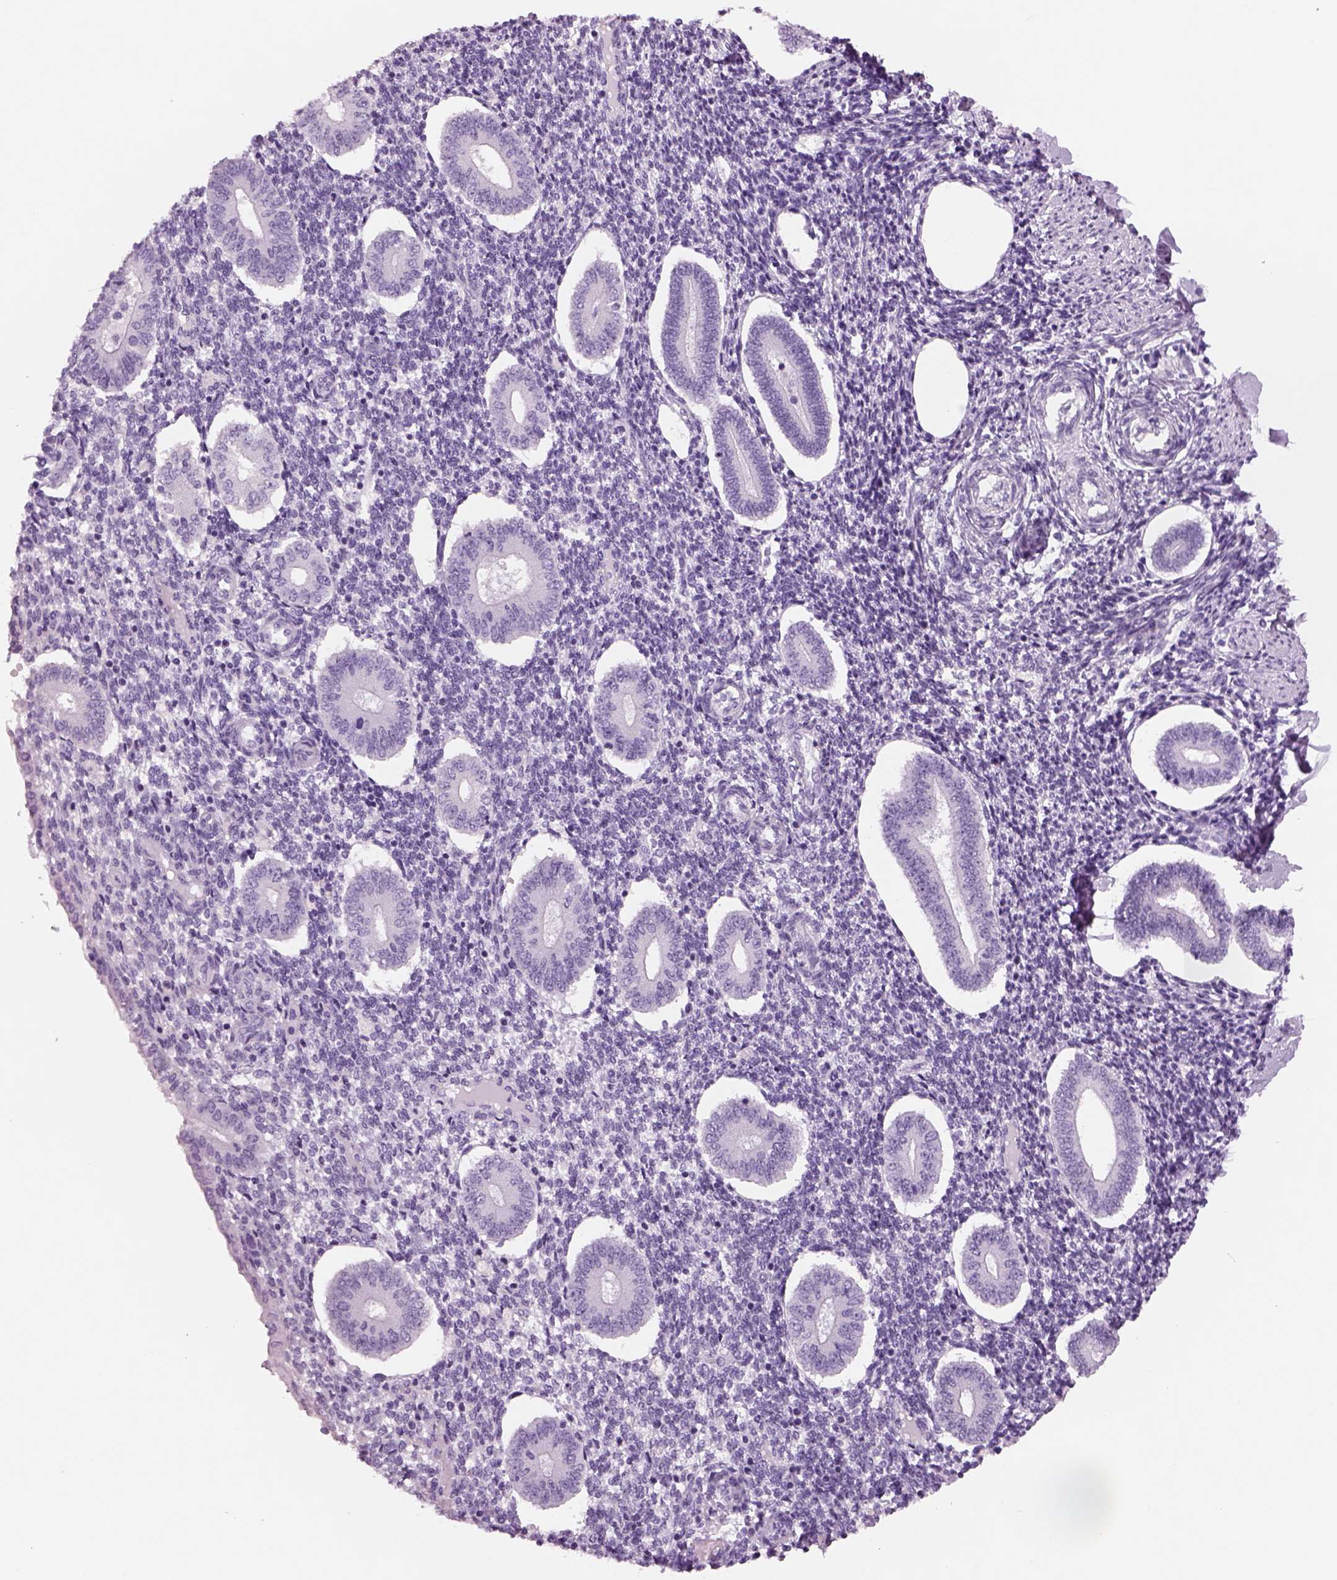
{"staining": {"intensity": "negative", "quantity": "none", "location": "none"}, "tissue": "endometrium", "cell_type": "Cells in endometrial stroma", "image_type": "normal", "snomed": [{"axis": "morphology", "description": "Normal tissue, NOS"}, {"axis": "topography", "description": "Endometrium"}], "caption": "Immunohistochemistry (IHC) photomicrograph of benign endometrium: human endometrium stained with DAB demonstrates no significant protein staining in cells in endometrial stroma.", "gene": "RHO", "patient": {"sex": "female", "age": 40}}